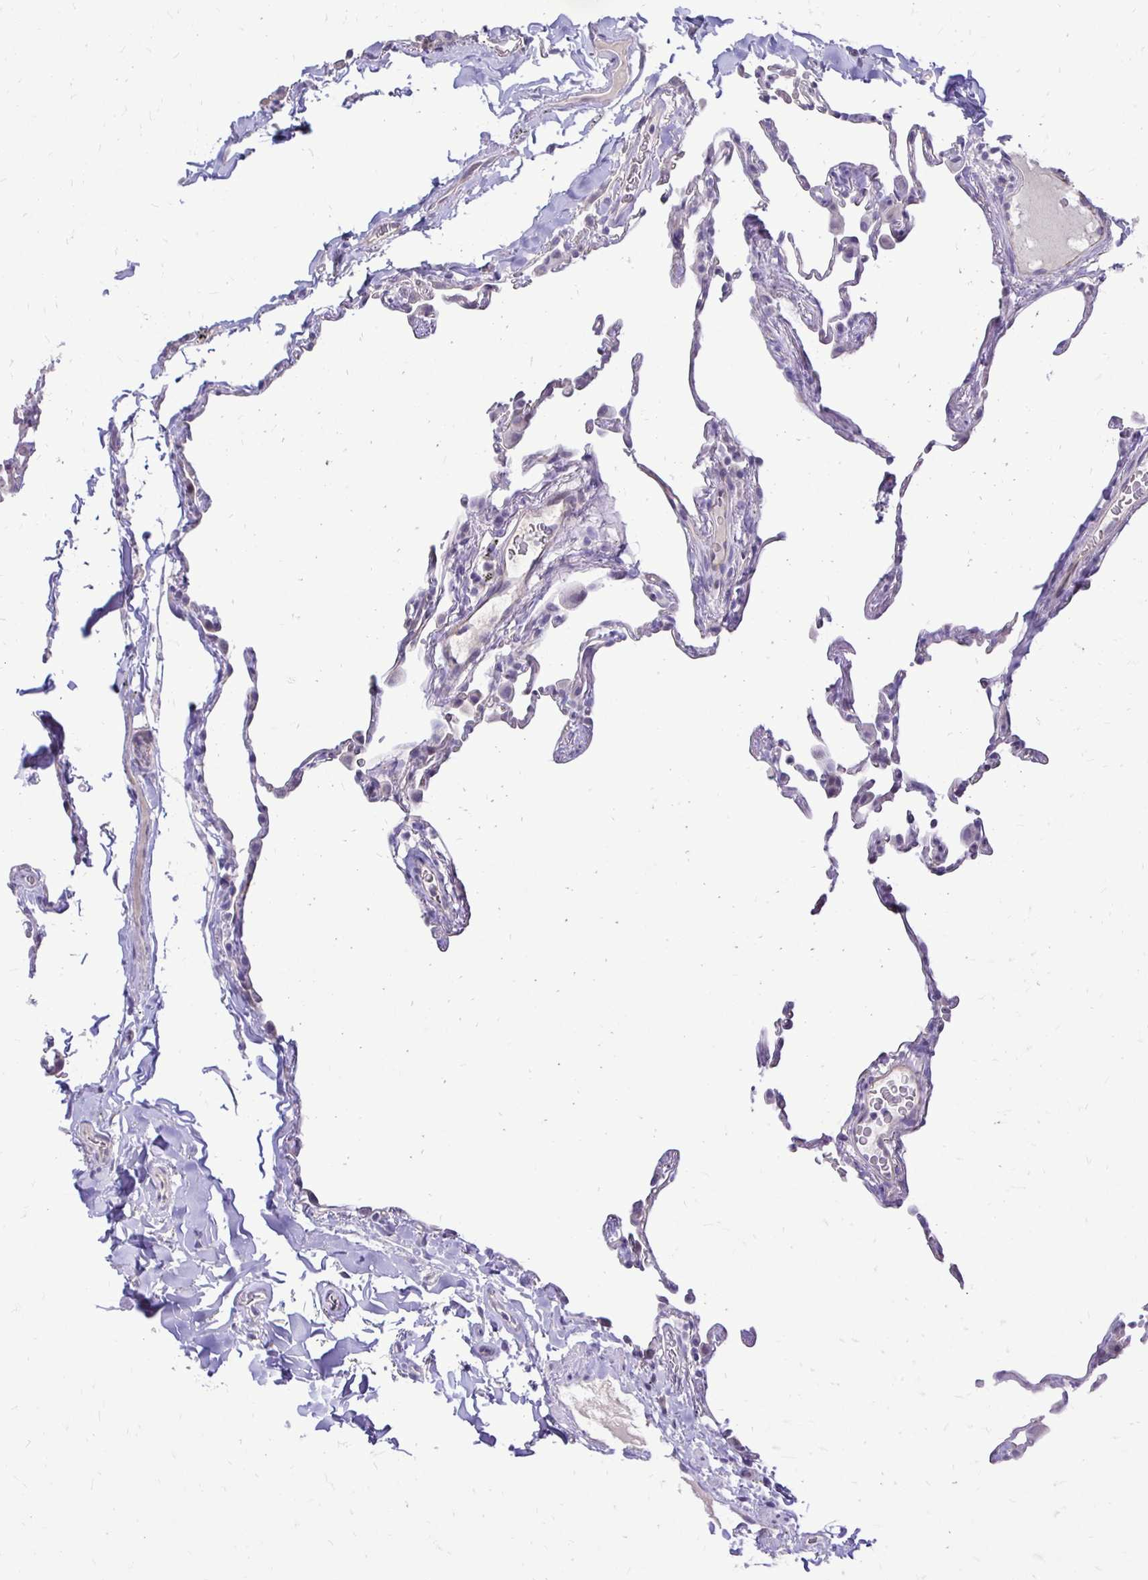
{"staining": {"intensity": "negative", "quantity": "none", "location": "none"}, "tissue": "lung", "cell_type": "Alveolar cells", "image_type": "normal", "snomed": [{"axis": "morphology", "description": "Normal tissue, NOS"}, {"axis": "topography", "description": "Lung"}], "caption": "Immunohistochemistry of normal human lung displays no positivity in alveolar cells.", "gene": "GAS2", "patient": {"sex": "female", "age": 57}}